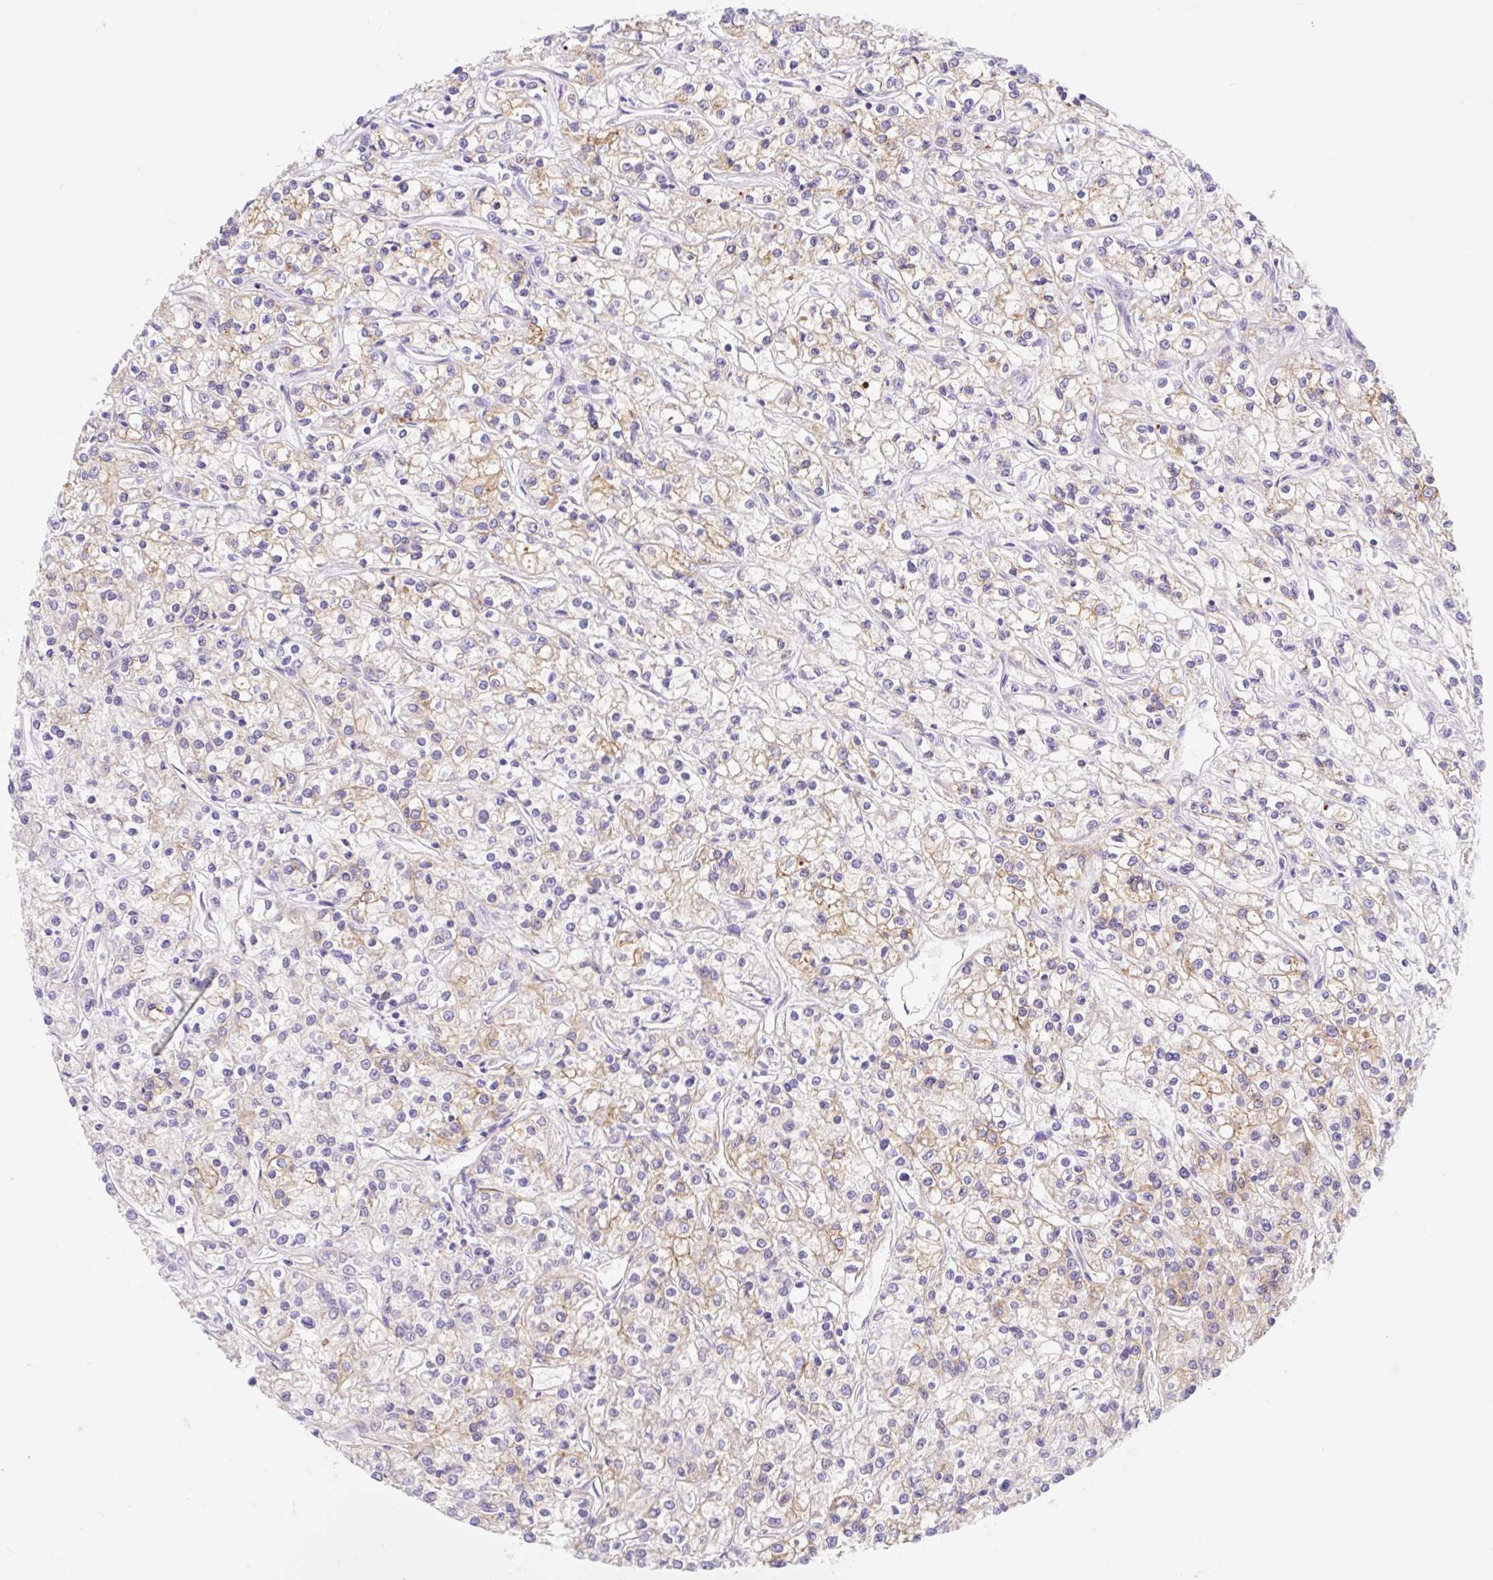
{"staining": {"intensity": "negative", "quantity": "none", "location": "none"}, "tissue": "renal cancer", "cell_type": "Tumor cells", "image_type": "cancer", "snomed": [{"axis": "morphology", "description": "Adenocarcinoma, NOS"}, {"axis": "topography", "description": "Kidney"}], "caption": "Histopathology image shows no protein expression in tumor cells of adenocarcinoma (renal) tissue.", "gene": "SLC28A1", "patient": {"sex": "female", "age": 59}}